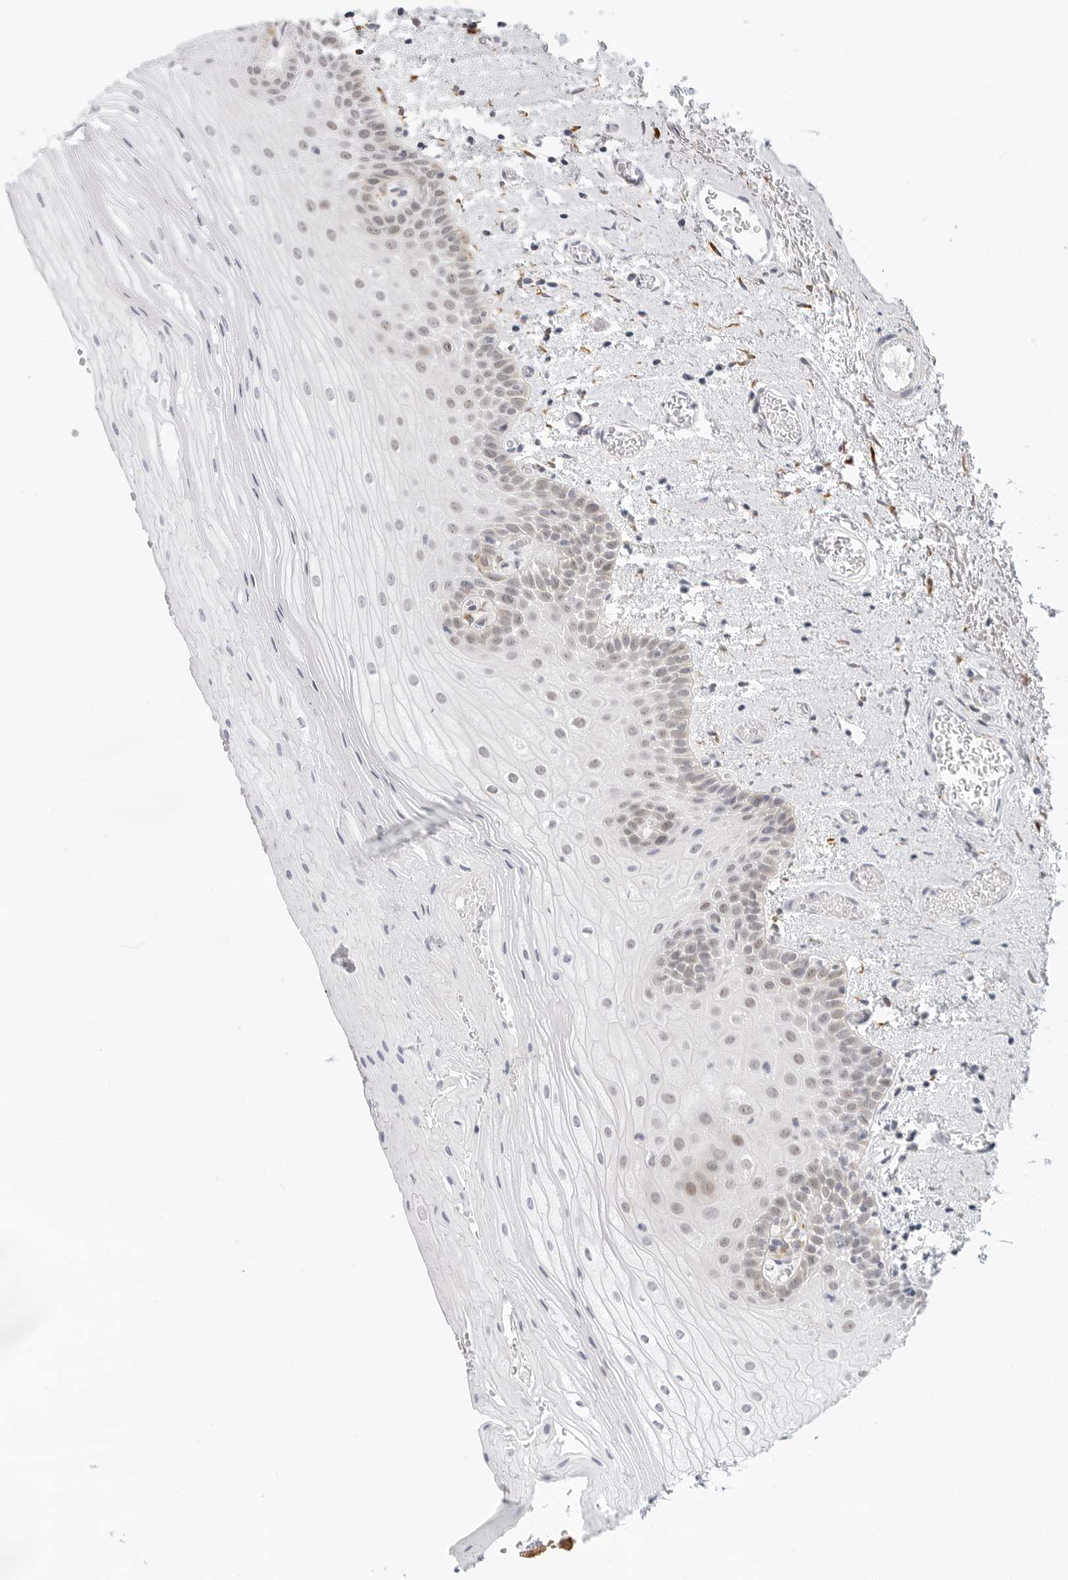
{"staining": {"intensity": "weak", "quantity": "<25%", "location": "cytoplasmic/membranous,nuclear"}, "tissue": "oral mucosa", "cell_type": "Squamous epithelial cells", "image_type": "normal", "snomed": [{"axis": "morphology", "description": "Normal tissue, NOS"}, {"axis": "topography", "description": "Oral tissue"}], "caption": "IHC of benign human oral mucosa shows no expression in squamous epithelial cells.", "gene": "TSEN2", "patient": {"sex": "male", "age": 52}}